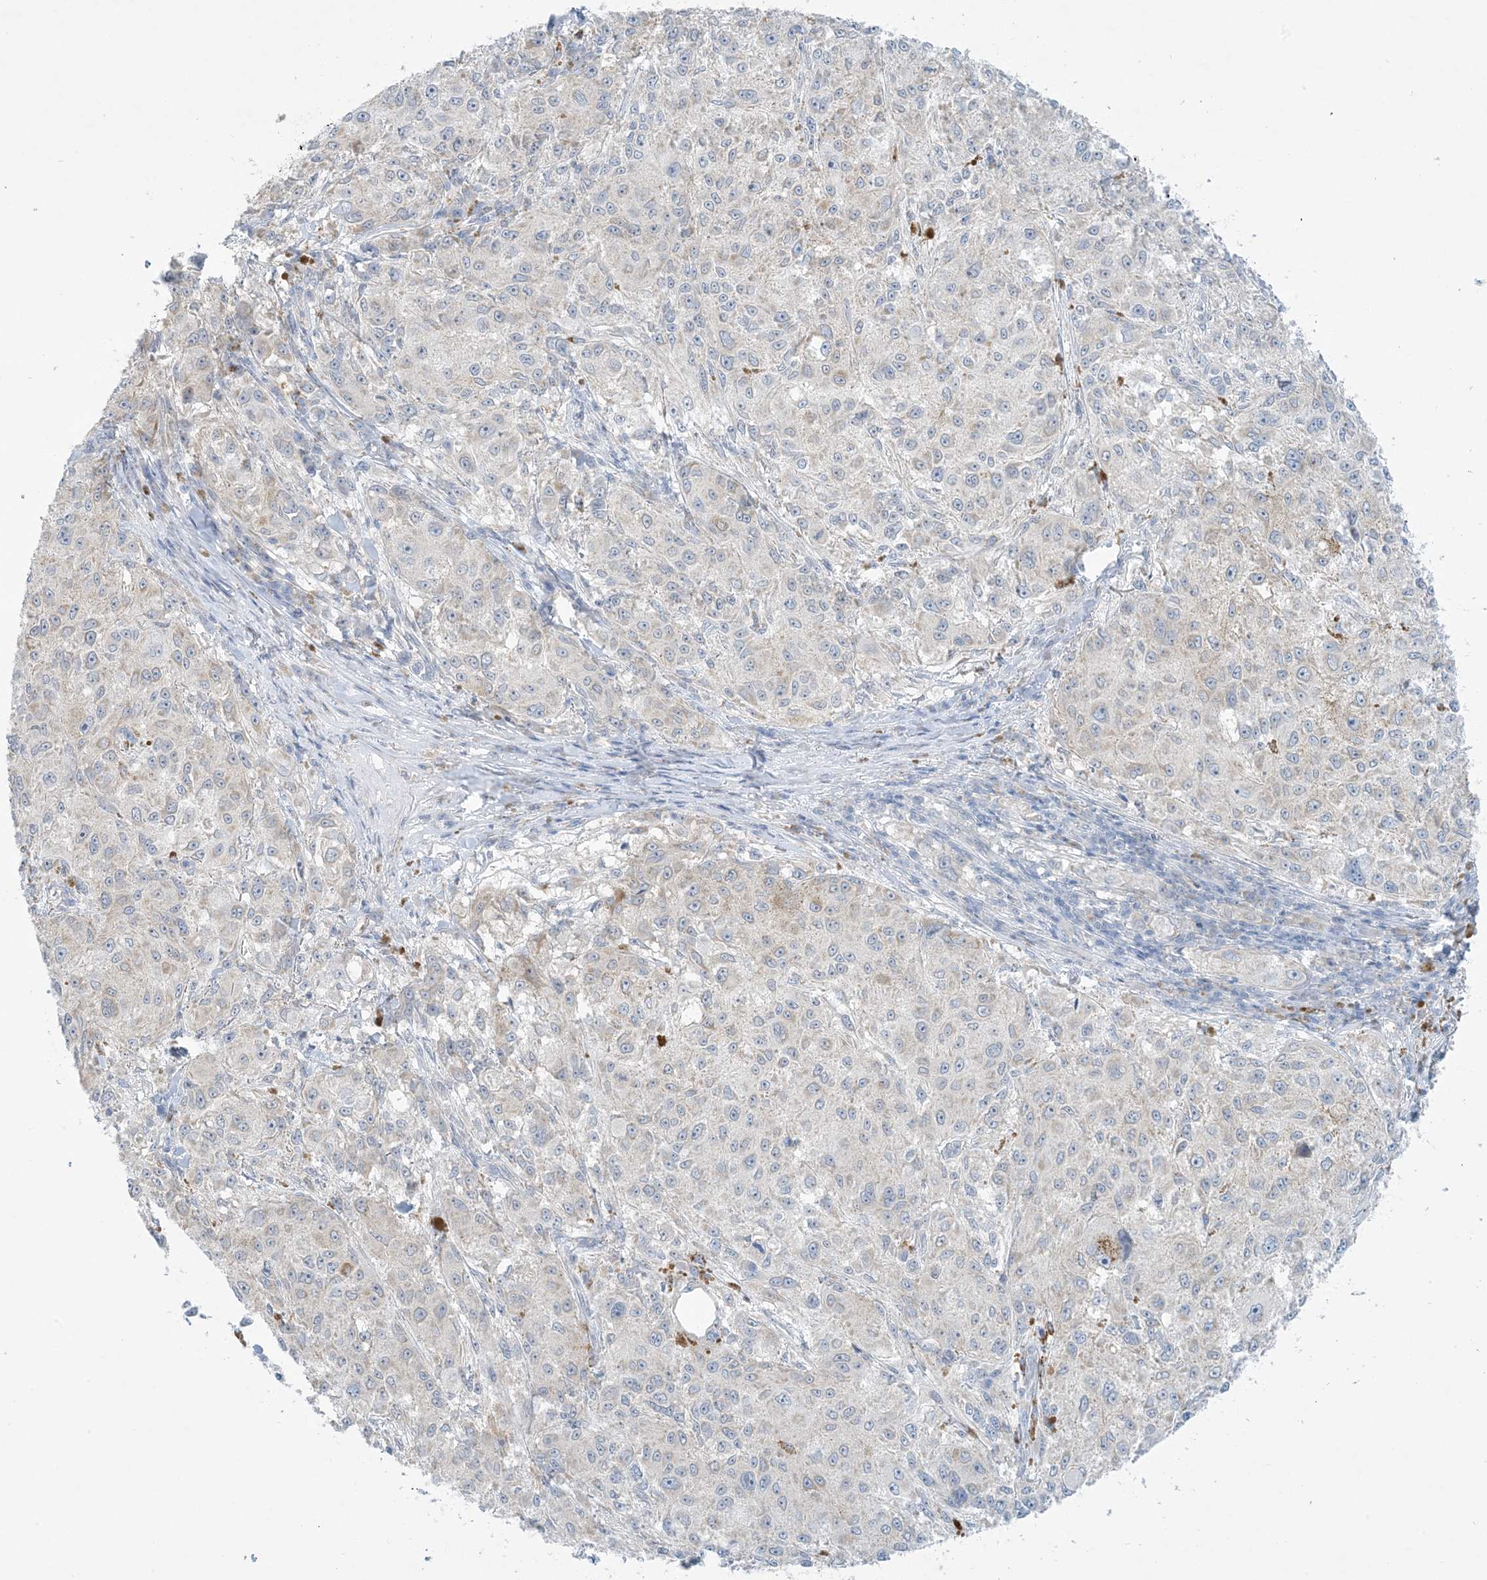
{"staining": {"intensity": "negative", "quantity": "none", "location": "none"}, "tissue": "melanoma", "cell_type": "Tumor cells", "image_type": "cancer", "snomed": [{"axis": "morphology", "description": "Necrosis, NOS"}, {"axis": "morphology", "description": "Malignant melanoma, NOS"}, {"axis": "topography", "description": "Skin"}], "caption": "Tumor cells show no significant protein expression in malignant melanoma.", "gene": "MRPS18A", "patient": {"sex": "female", "age": 87}}